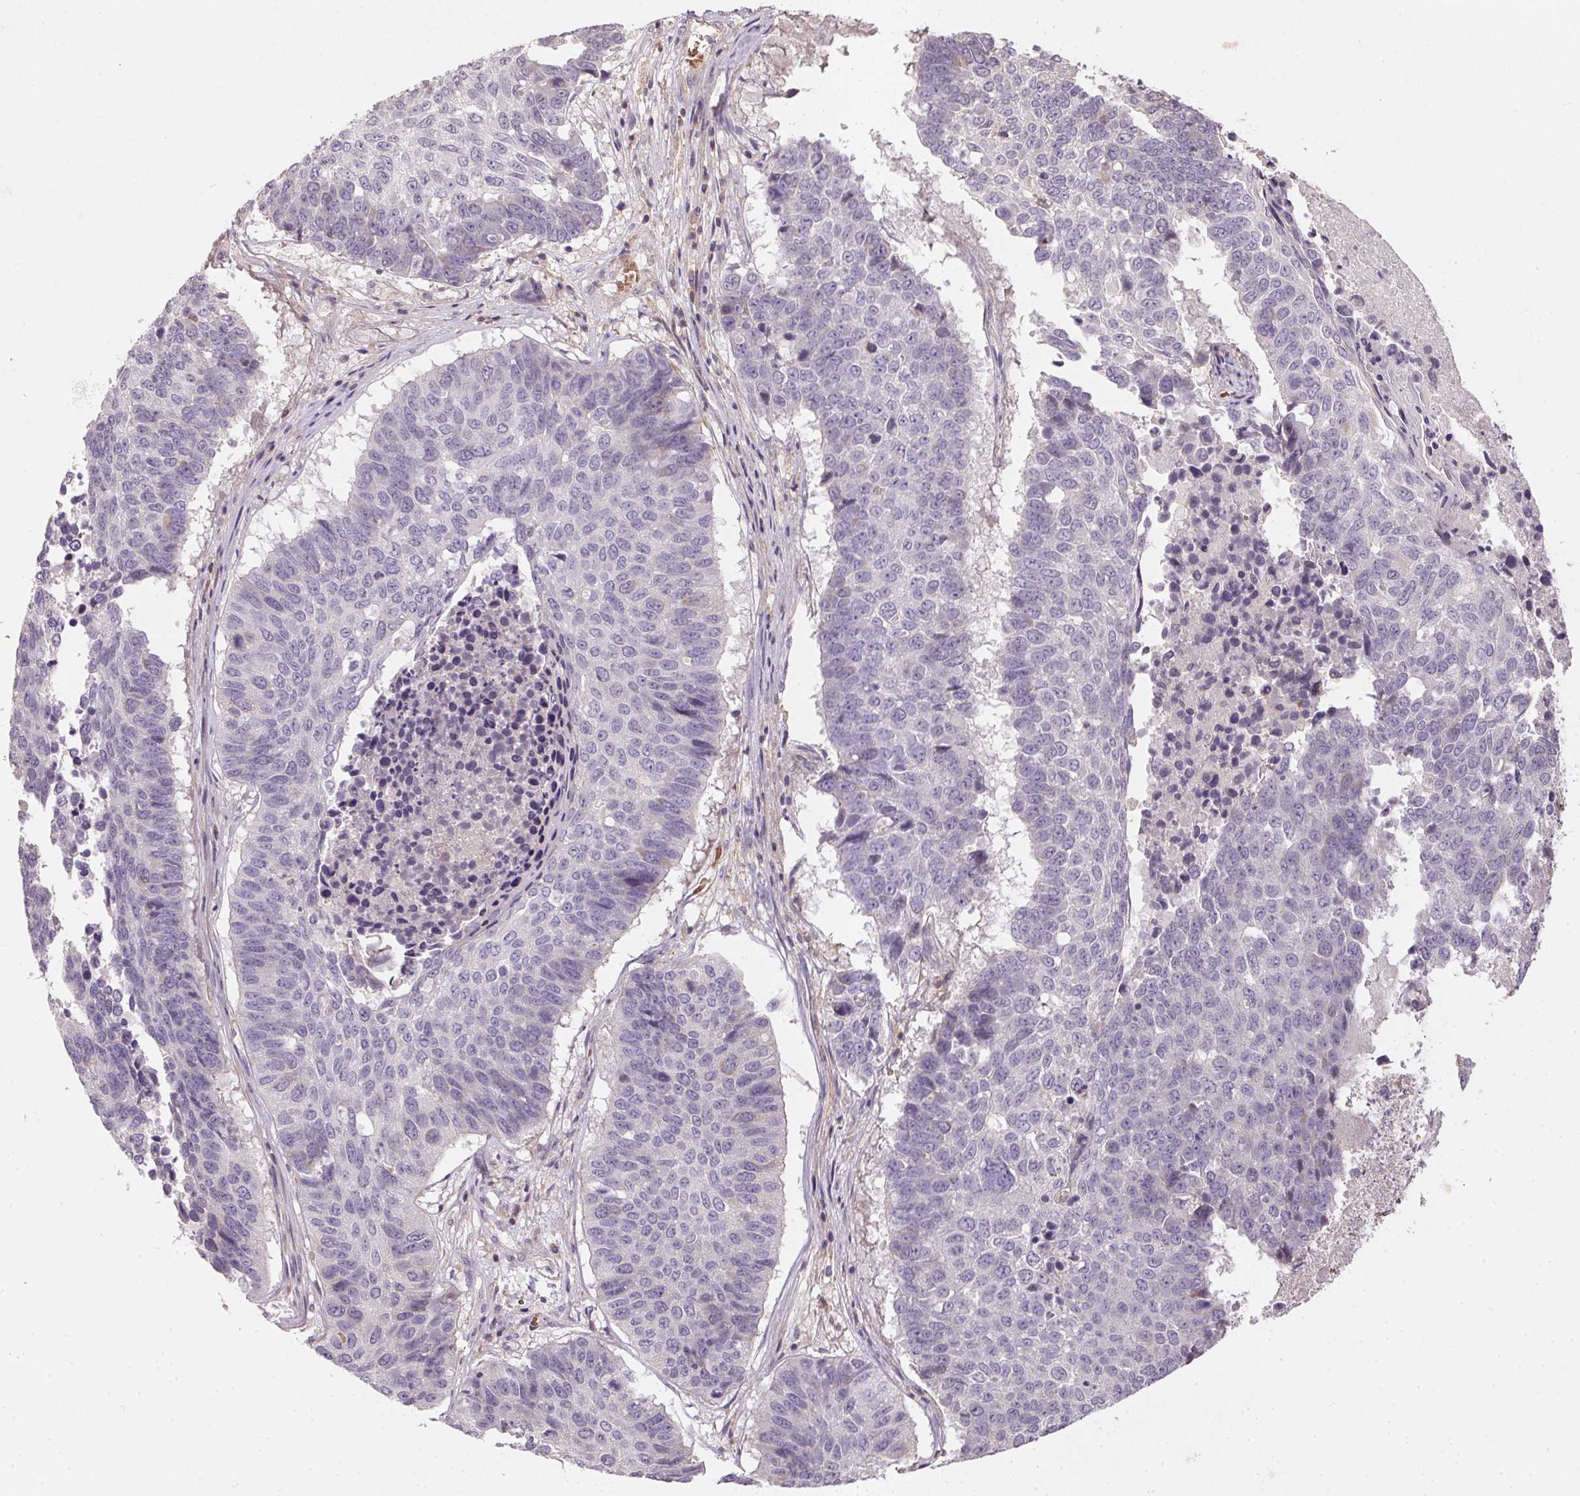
{"staining": {"intensity": "negative", "quantity": "none", "location": "none"}, "tissue": "lung cancer", "cell_type": "Tumor cells", "image_type": "cancer", "snomed": [{"axis": "morphology", "description": "Squamous cell carcinoma, NOS"}, {"axis": "topography", "description": "Lung"}], "caption": "High power microscopy image of an immunohistochemistry (IHC) photomicrograph of lung squamous cell carcinoma, revealing no significant positivity in tumor cells.", "gene": "KCNK15", "patient": {"sex": "male", "age": 73}}